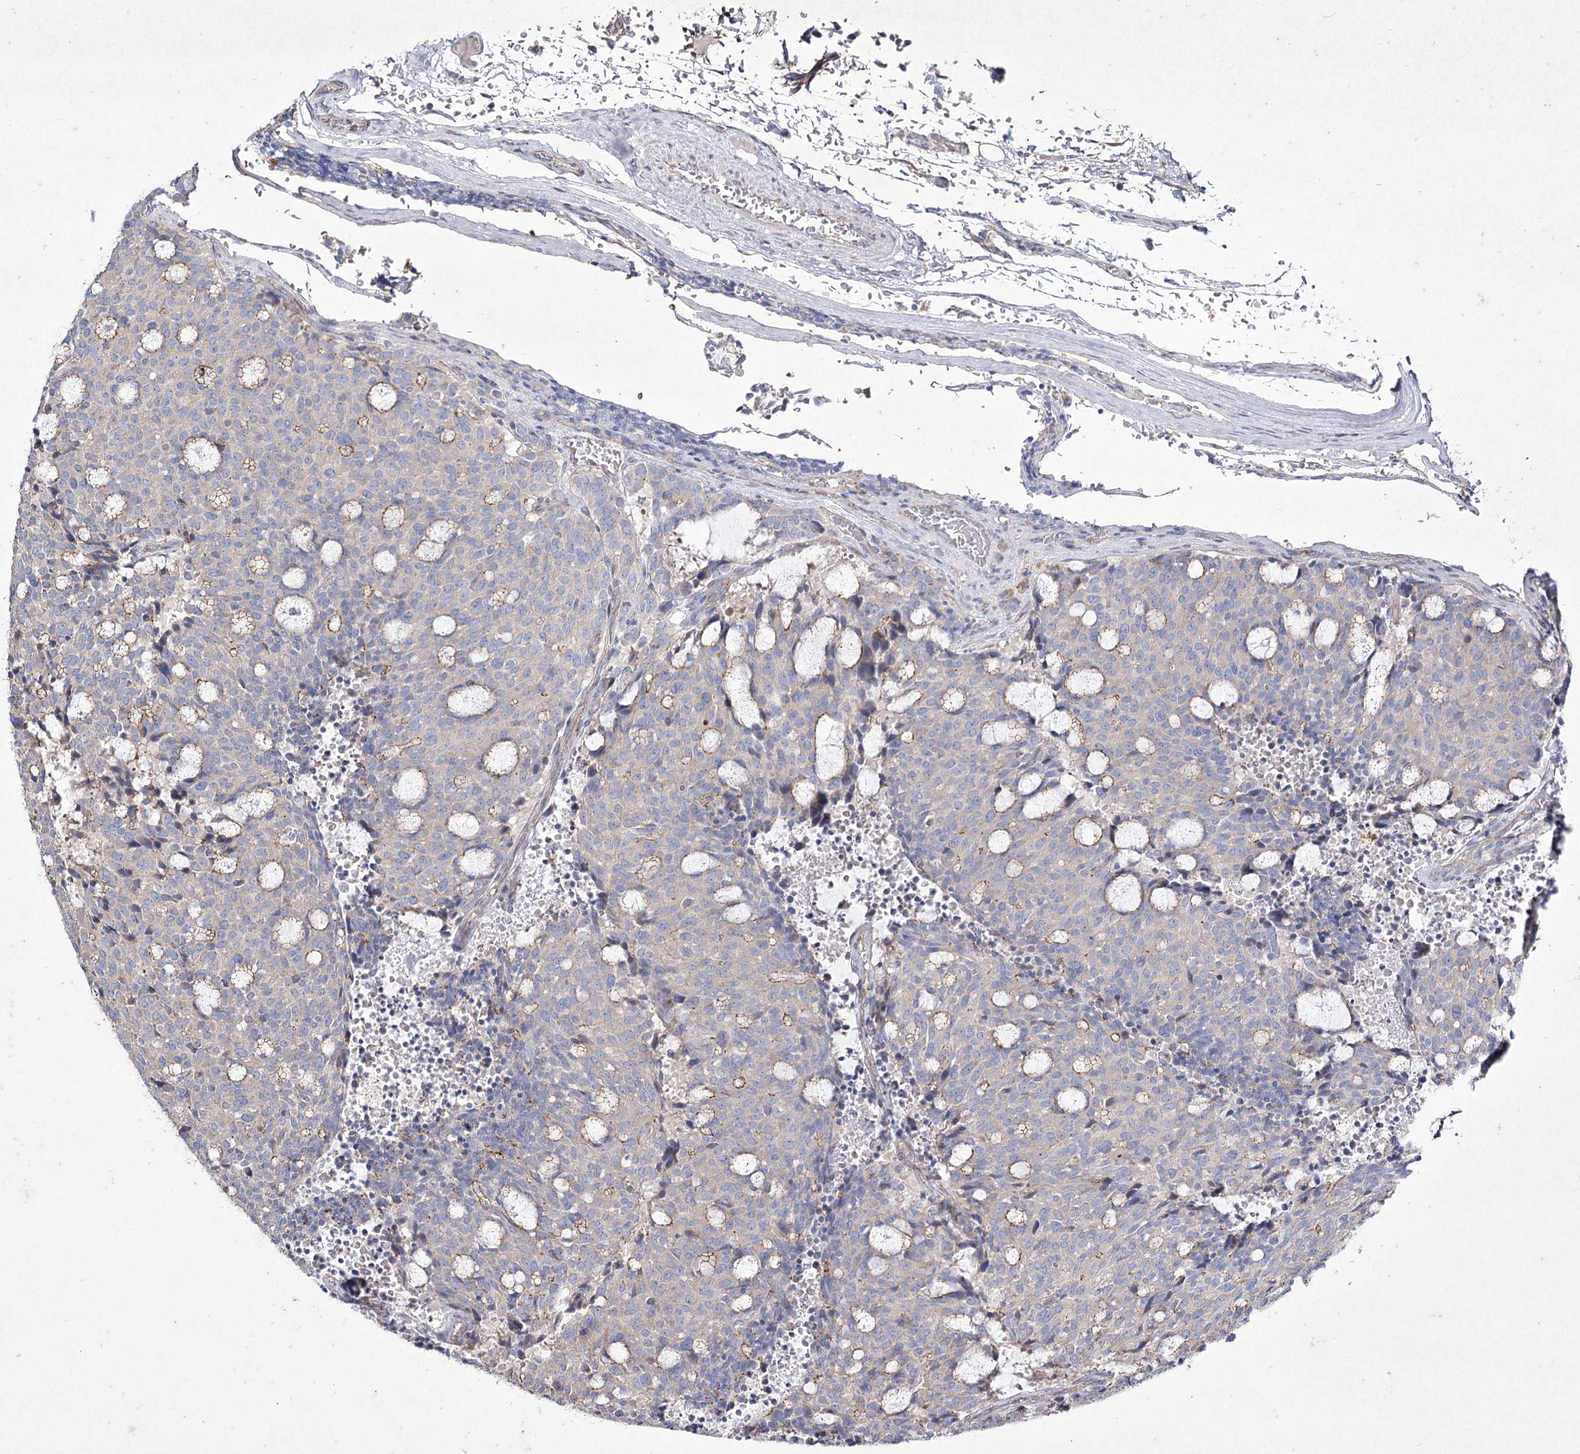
{"staining": {"intensity": "negative", "quantity": "none", "location": "none"}, "tissue": "carcinoid", "cell_type": "Tumor cells", "image_type": "cancer", "snomed": [{"axis": "morphology", "description": "Carcinoid, malignant, NOS"}, {"axis": "topography", "description": "Pancreas"}], "caption": "The micrograph demonstrates no staining of tumor cells in malignant carcinoid.", "gene": "LDLRAD3", "patient": {"sex": "female", "age": 54}}